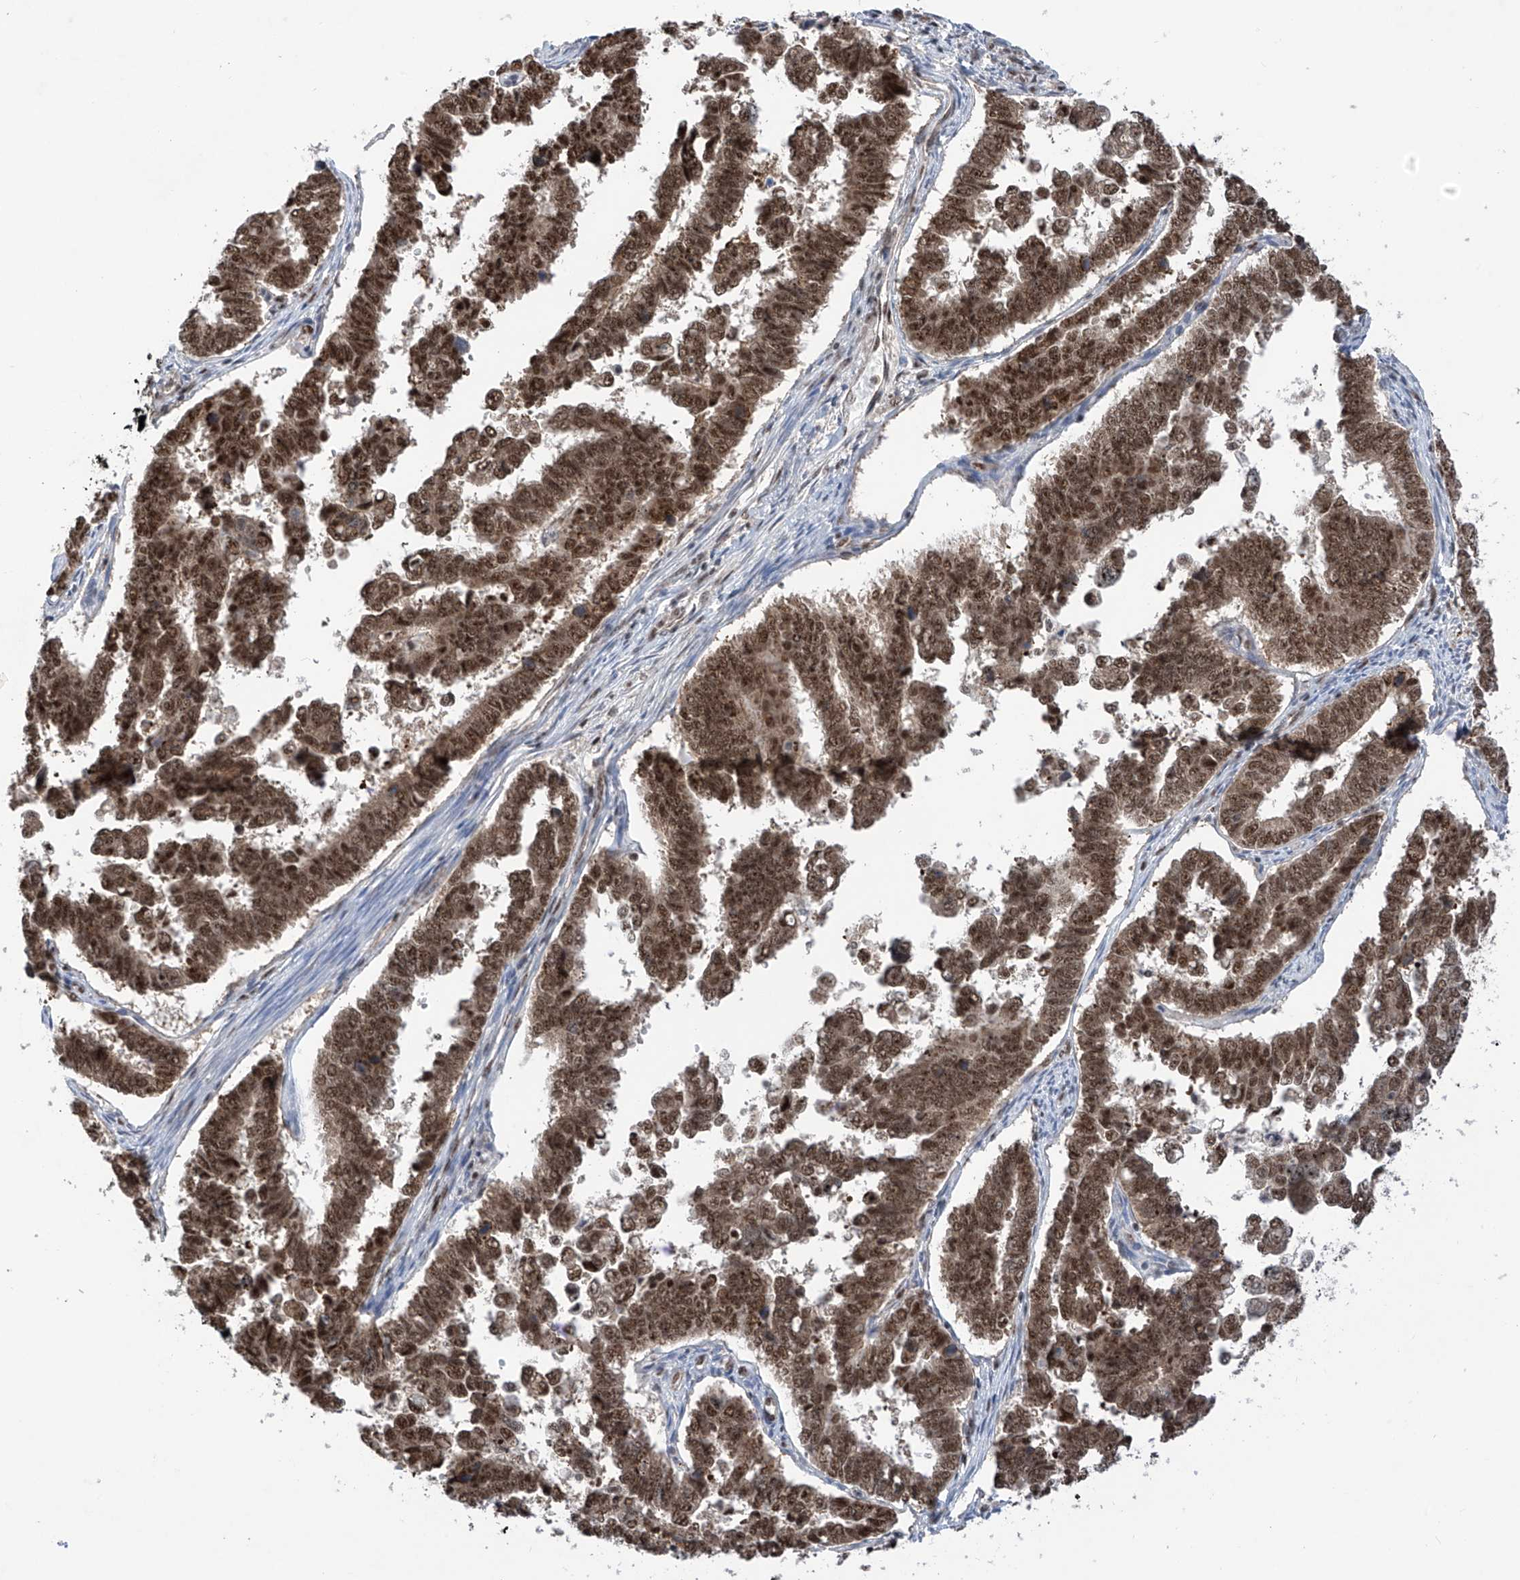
{"staining": {"intensity": "strong", "quantity": ">75%", "location": "nuclear"}, "tissue": "endometrial cancer", "cell_type": "Tumor cells", "image_type": "cancer", "snomed": [{"axis": "morphology", "description": "Adenocarcinoma, NOS"}, {"axis": "topography", "description": "Endometrium"}], "caption": "Strong nuclear positivity for a protein is appreciated in about >75% of tumor cells of adenocarcinoma (endometrial) using IHC.", "gene": "RPAIN", "patient": {"sex": "female", "age": 75}}